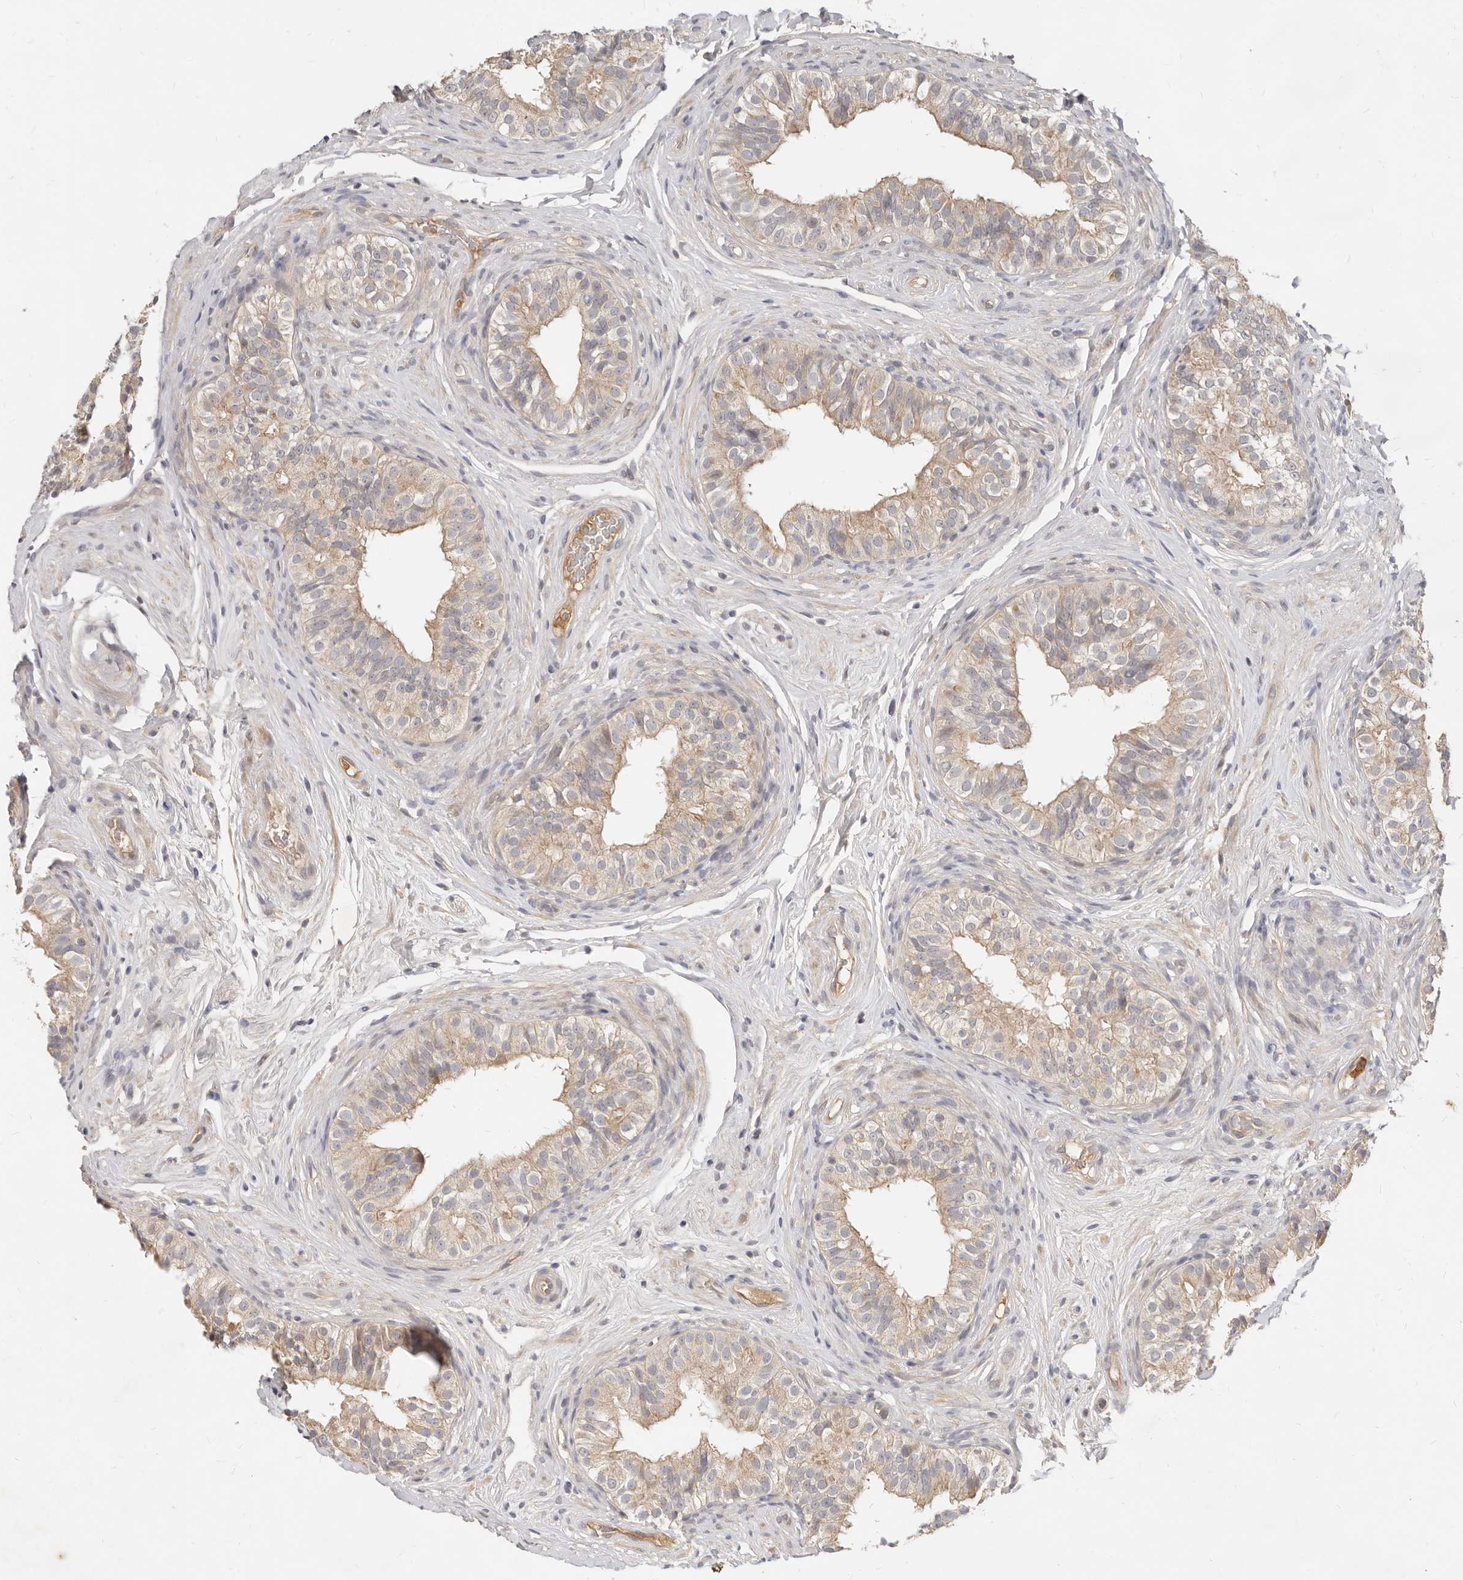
{"staining": {"intensity": "weak", "quantity": ">75%", "location": "cytoplasmic/membranous"}, "tissue": "epididymis", "cell_type": "Glandular cells", "image_type": "normal", "snomed": [{"axis": "morphology", "description": "Normal tissue, NOS"}, {"axis": "topography", "description": "Epididymis"}], "caption": "High-power microscopy captured an immunohistochemistry (IHC) image of benign epididymis, revealing weak cytoplasmic/membranous positivity in about >75% of glandular cells.", "gene": "USP49", "patient": {"sex": "male", "age": 49}}